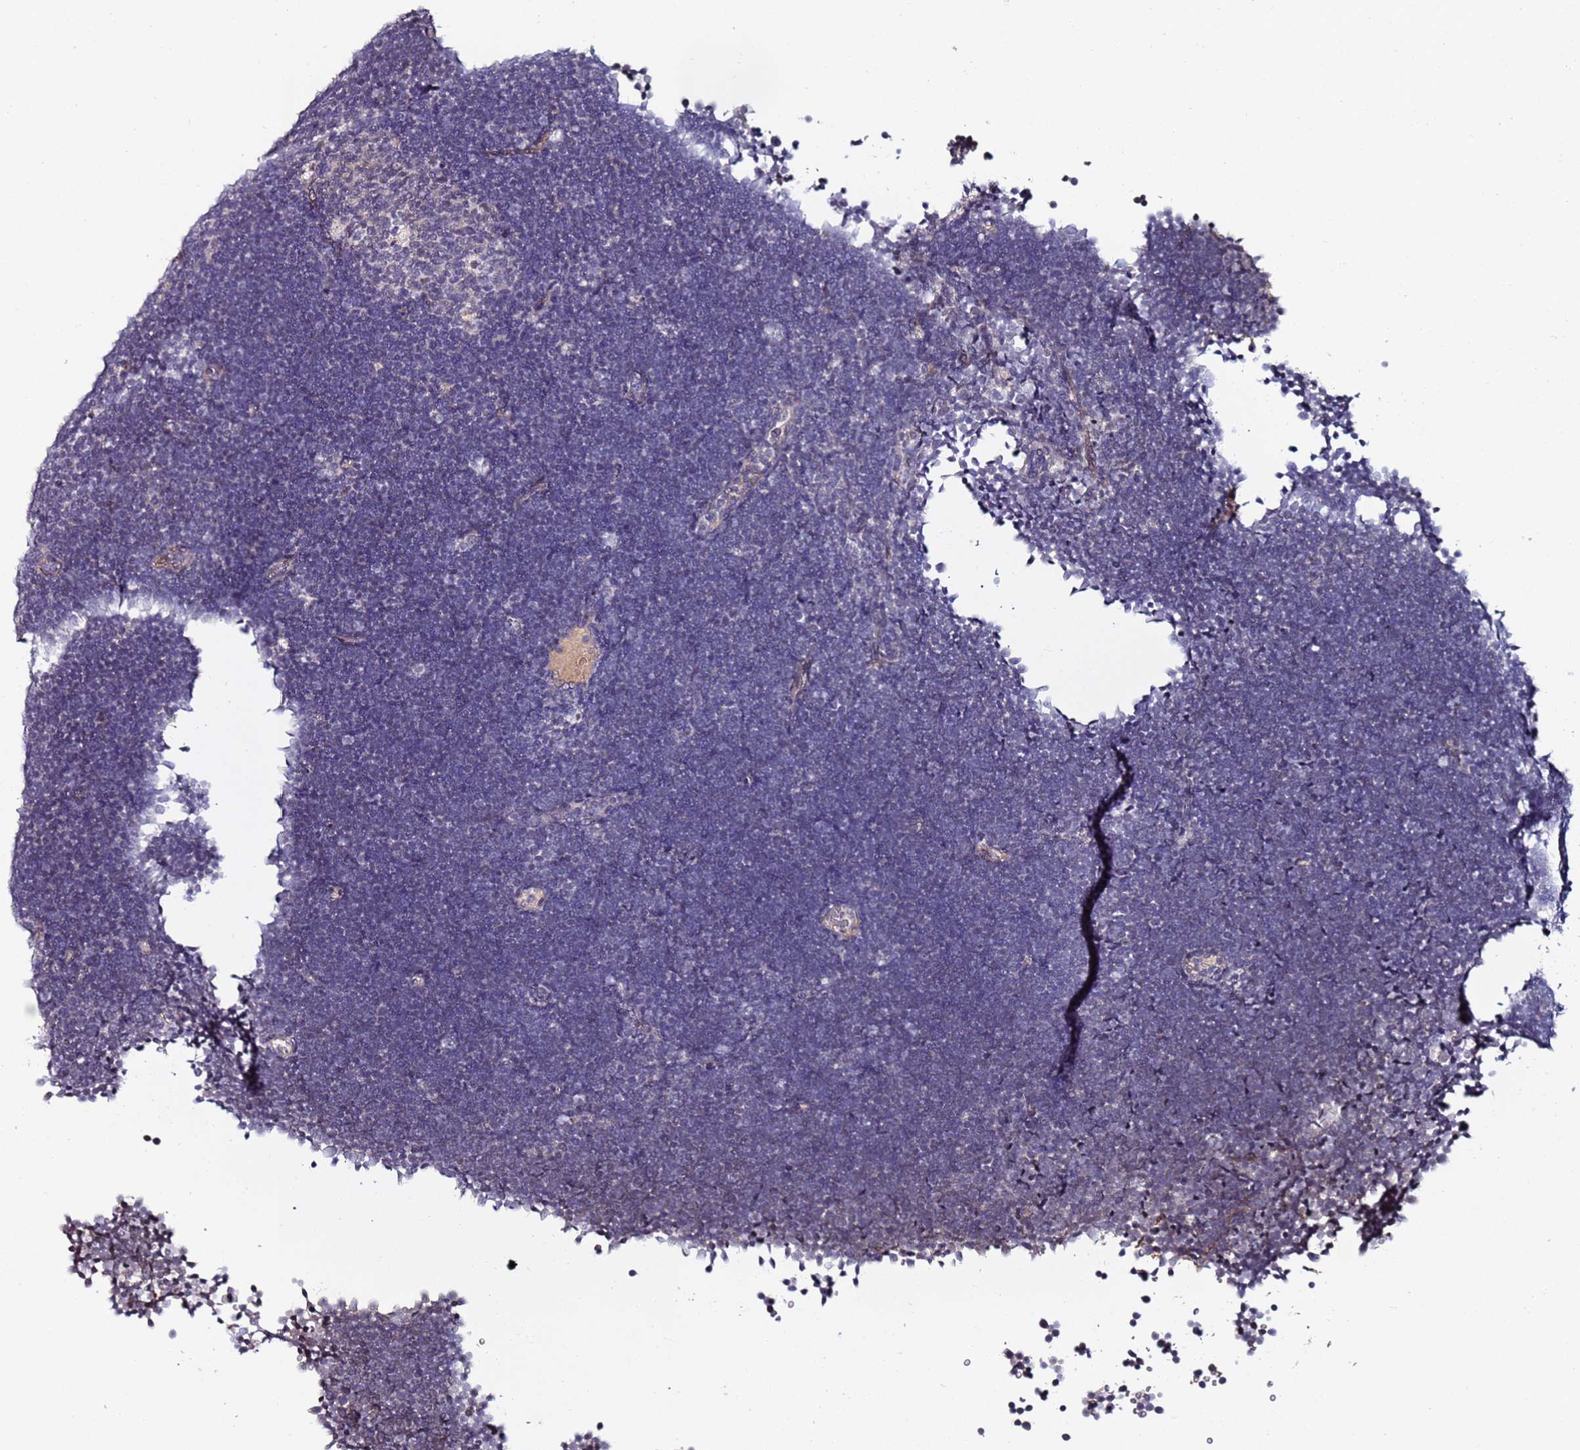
{"staining": {"intensity": "negative", "quantity": "none", "location": "none"}, "tissue": "lymphoma", "cell_type": "Tumor cells", "image_type": "cancer", "snomed": [{"axis": "morphology", "description": "Malignant lymphoma, non-Hodgkin's type, High grade"}, {"axis": "topography", "description": "Lymph node"}], "caption": "There is no significant positivity in tumor cells of lymphoma.", "gene": "DUSP28", "patient": {"sex": "male", "age": 13}}